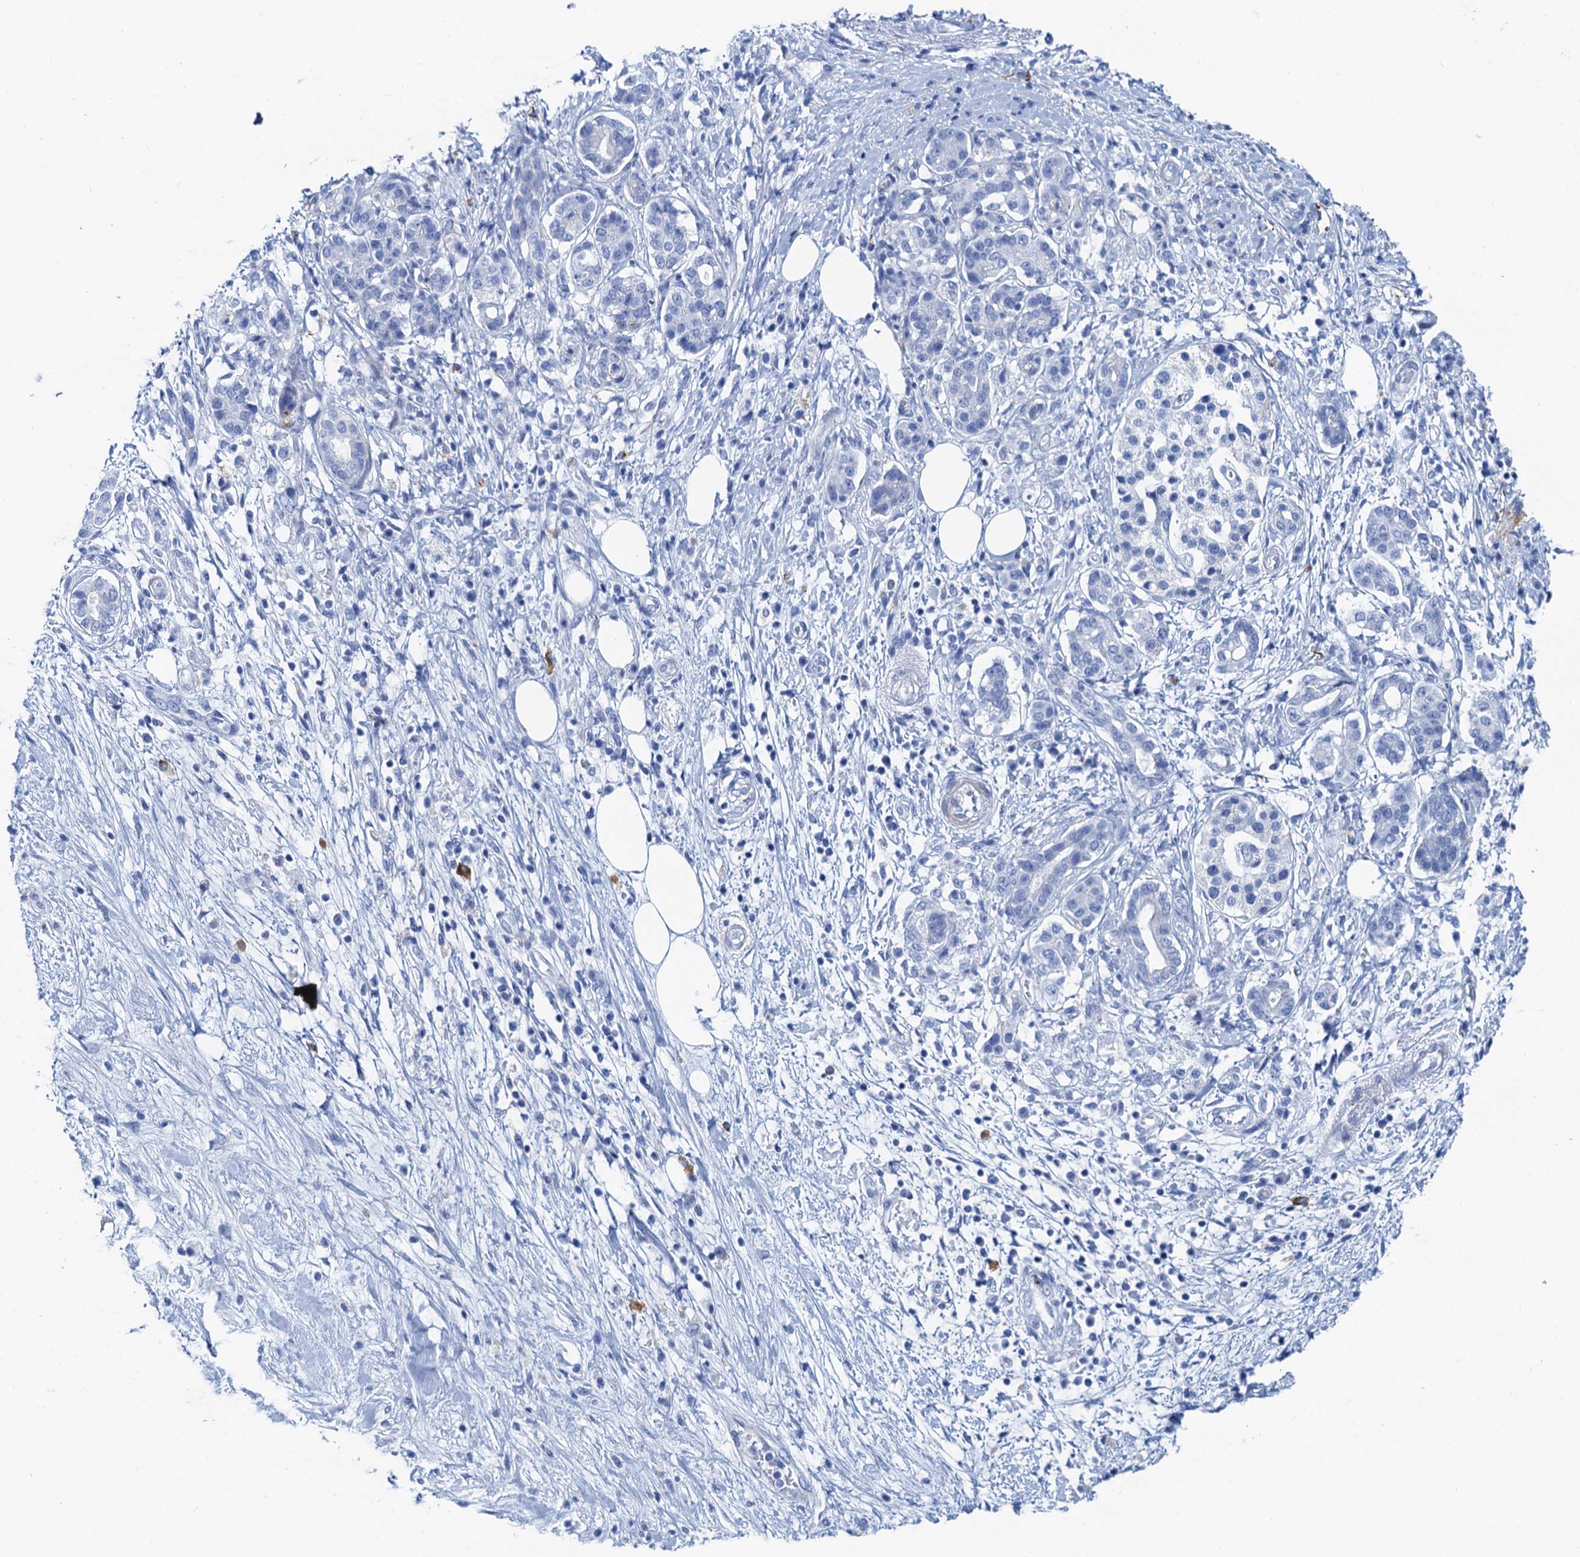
{"staining": {"intensity": "negative", "quantity": "none", "location": "none"}, "tissue": "pancreatic cancer", "cell_type": "Tumor cells", "image_type": "cancer", "snomed": [{"axis": "morphology", "description": "Adenocarcinoma, NOS"}, {"axis": "topography", "description": "Pancreas"}], "caption": "Immunohistochemical staining of human adenocarcinoma (pancreatic) reveals no significant expression in tumor cells. (Immunohistochemistry (ihc), brightfield microscopy, high magnification).", "gene": "NLRP10", "patient": {"sex": "female", "age": 73}}